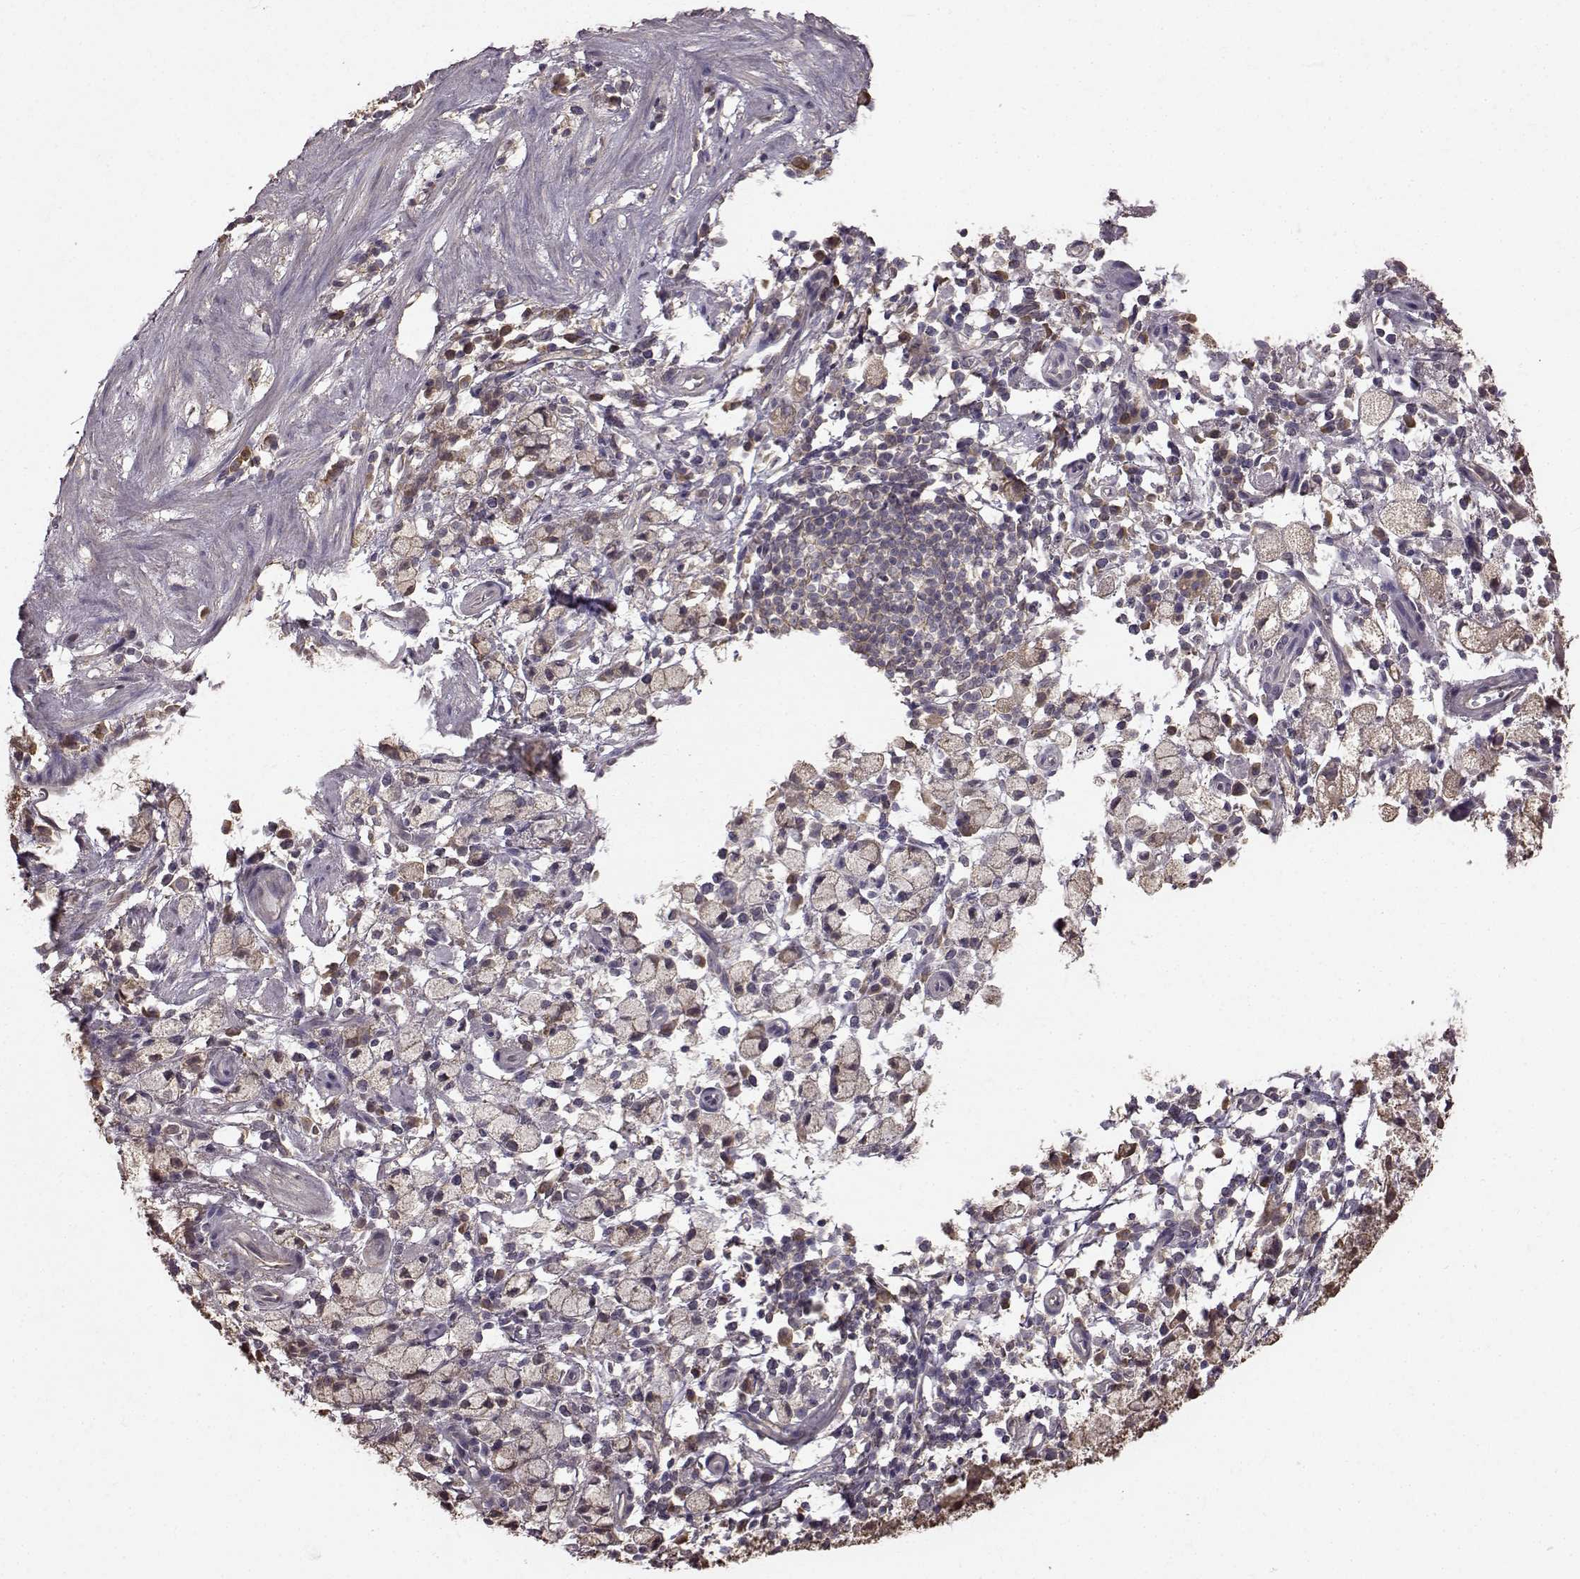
{"staining": {"intensity": "weak", "quantity": ">75%", "location": "cytoplasmic/membranous"}, "tissue": "stomach cancer", "cell_type": "Tumor cells", "image_type": "cancer", "snomed": [{"axis": "morphology", "description": "Adenocarcinoma, NOS"}, {"axis": "topography", "description": "Stomach"}], "caption": "Tumor cells show low levels of weak cytoplasmic/membranous positivity in about >75% of cells in stomach adenocarcinoma.", "gene": "NME1-NME2", "patient": {"sex": "male", "age": 58}}